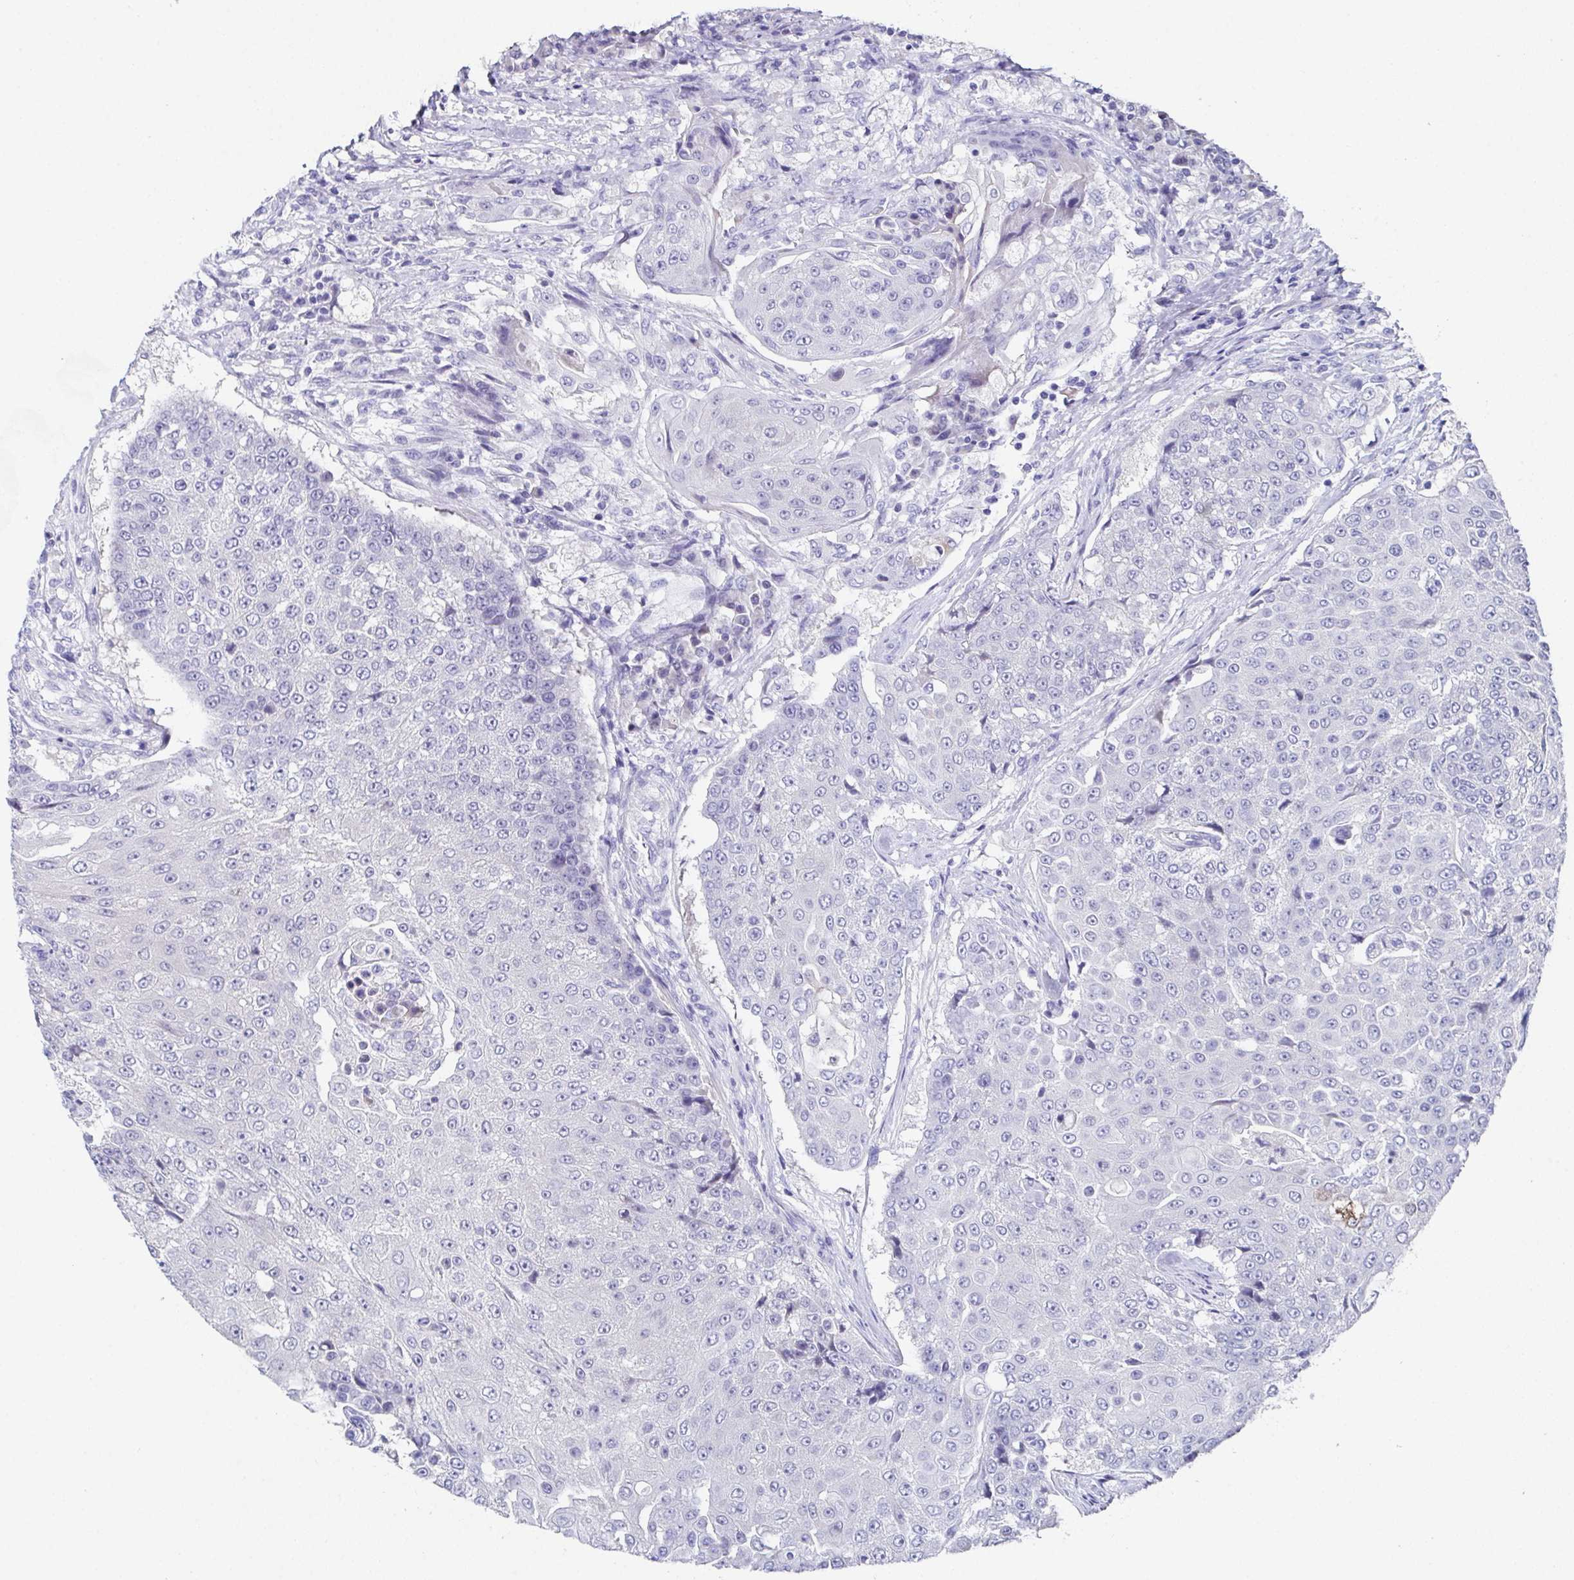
{"staining": {"intensity": "negative", "quantity": "none", "location": "none"}, "tissue": "urothelial cancer", "cell_type": "Tumor cells", "image_type": "cancer", "snomed": [{"axis": "morphology", "description": "Urothelial carcinoma, High grade"}, {"axis": "topography", "description": "Urinary bladder"}], "caption": "Image shows no significant protein positivity in tumor cells of urothelial carcinoma (high-grade). Brightfield microscopy of immunohistochemistry (IHC) stained with DAB (3,3'-diaminobenzidine) (brown) and hematoxylin (blue), captured at high magnification.", "gene": "SSC4D", "patient": {"sex": "female", "age": 63}}